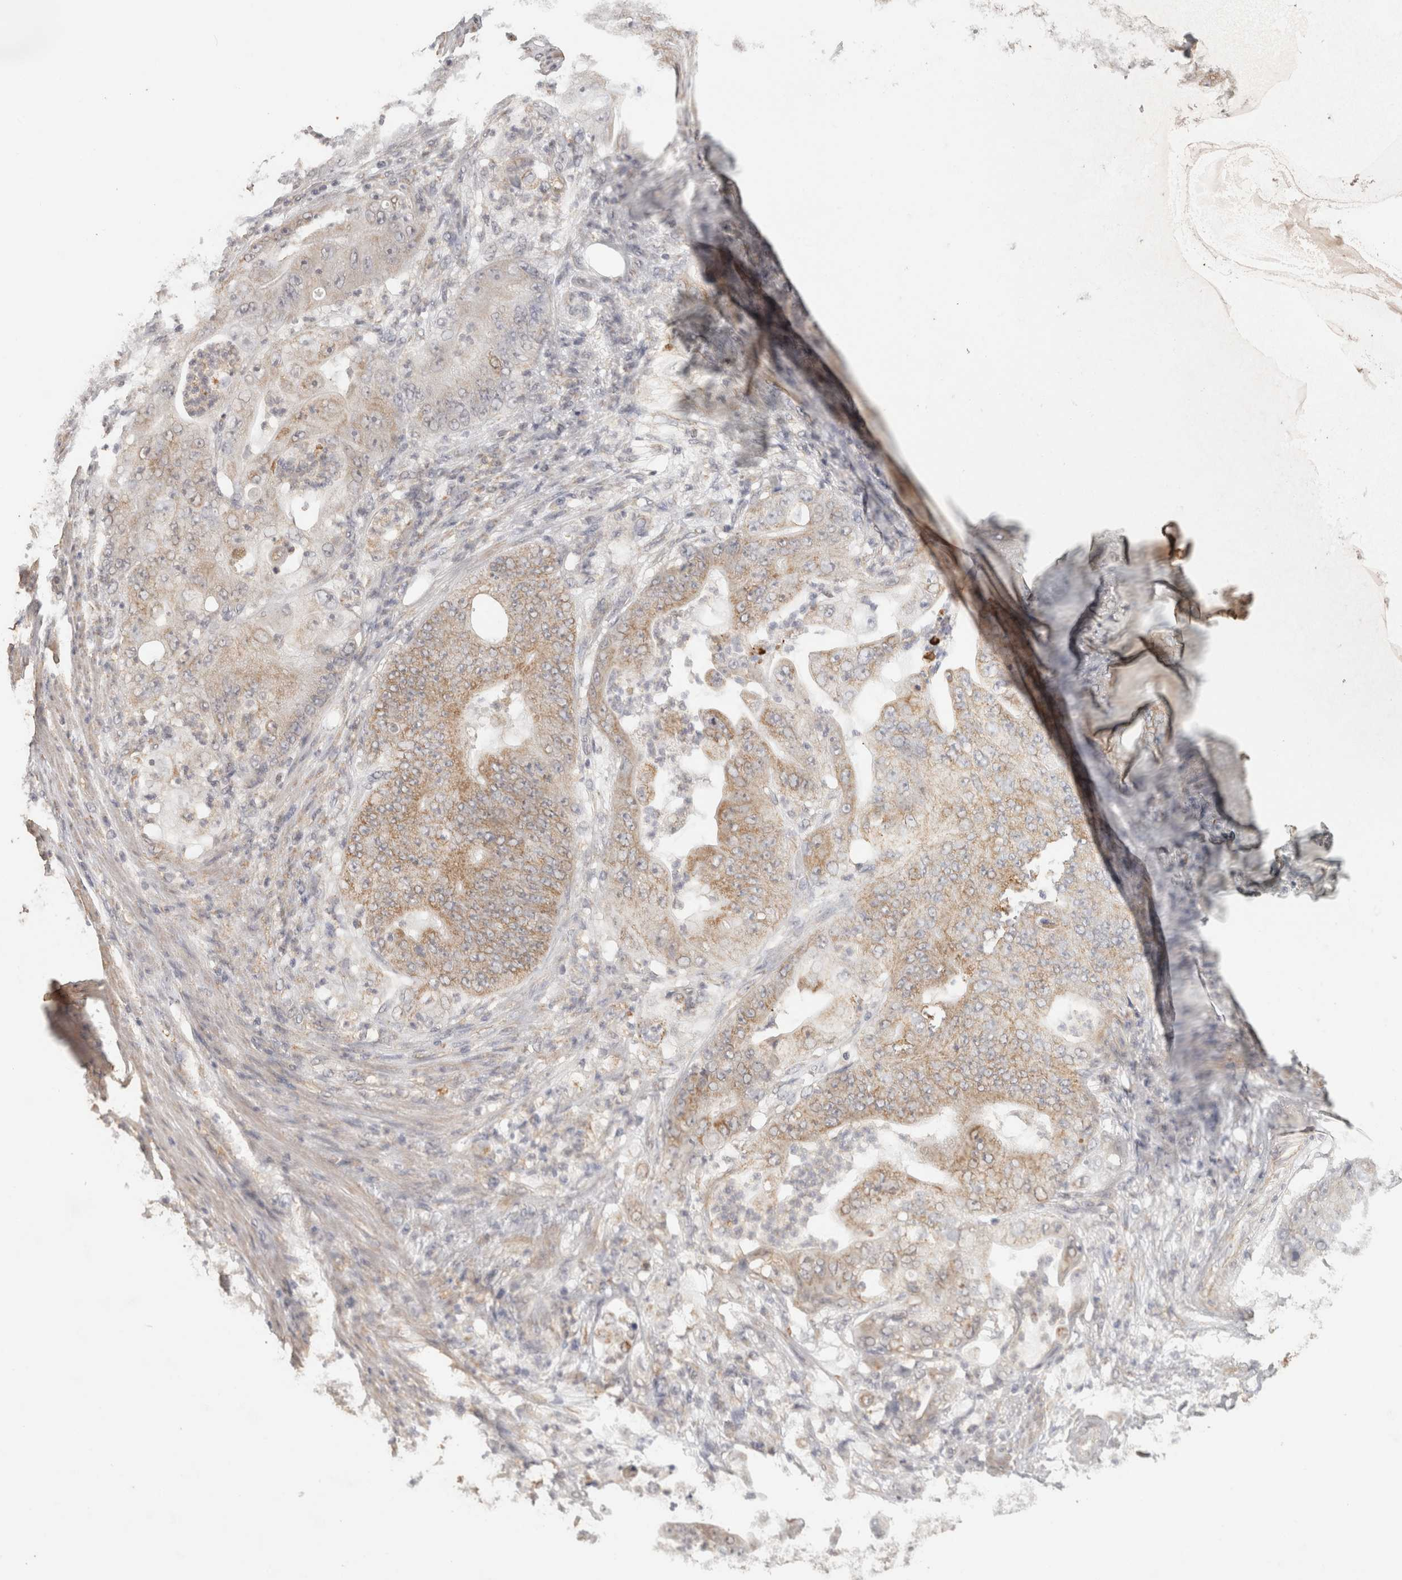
{"staining": {"intensity": "weak", "quantity": ">75%", "location": "cytoplasmic/membranous"}, "tissue": "stomach cancer", "cell_type": "Tumor cells", "image_type": "cancer", "snomed": [{"axis": "morphology", "description": "Adenocarcinoma, NOS"}, {"axis": "topography", "description": "Stomach"}], "caption": "This micrograph exhibits immunohistochemistry (IHC) staining of stomach cancer (adenocarcinoma), with low weak cytoplasmic/membranous expression in about >75% of tumor cells.", "gene": "BNIP3L", "patient": {"sex": "female", "age": 73}}